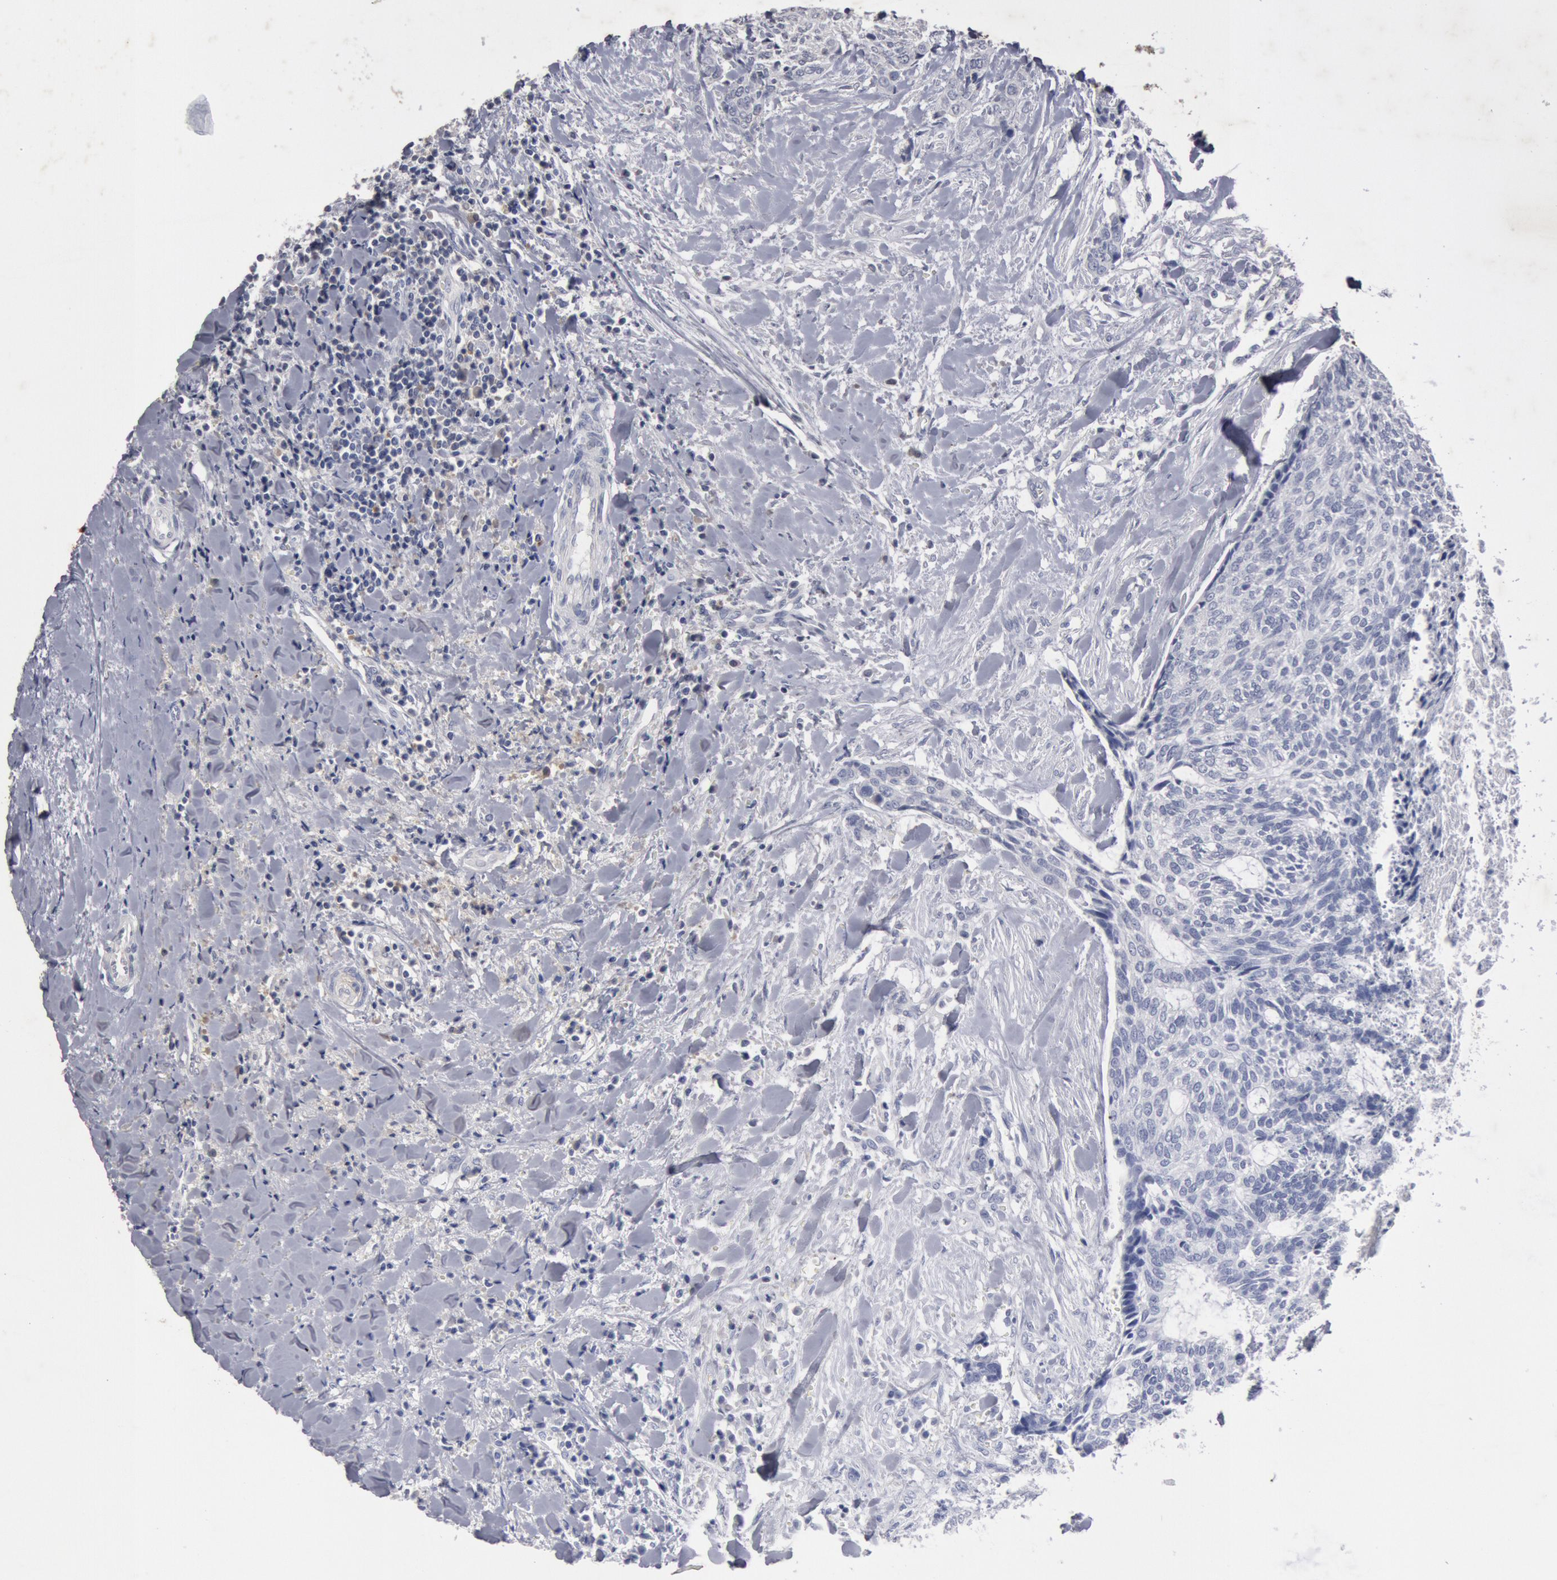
{"staining": {"intensity": "negative", "quantity": "none", "location": "none"}, "tissue": "head and neck cancer", "cell_type": "Tumor cells", "image_type": "cancer", "snomed": [{"axis": "morphology", "description": "Squamous cell carcinoma, NOS"}, {"axis": "topography", "description": "Salivary gland"}, {"axis": "topography", "description": "Head-Neck"}], "caption": "IHC histopathology image of head and neck cancer (squamous cell carcinoma) stained for a protein (brown), which demonstrates no expression in tumor cells. The staining was performed using DAB to visualize the protein expression in brown, while the nuclei were stained in blue with hematoxylin (Magnification: 20x).", "gene": "FOXA2", "patient": {"sex": "male", "age": 70}}